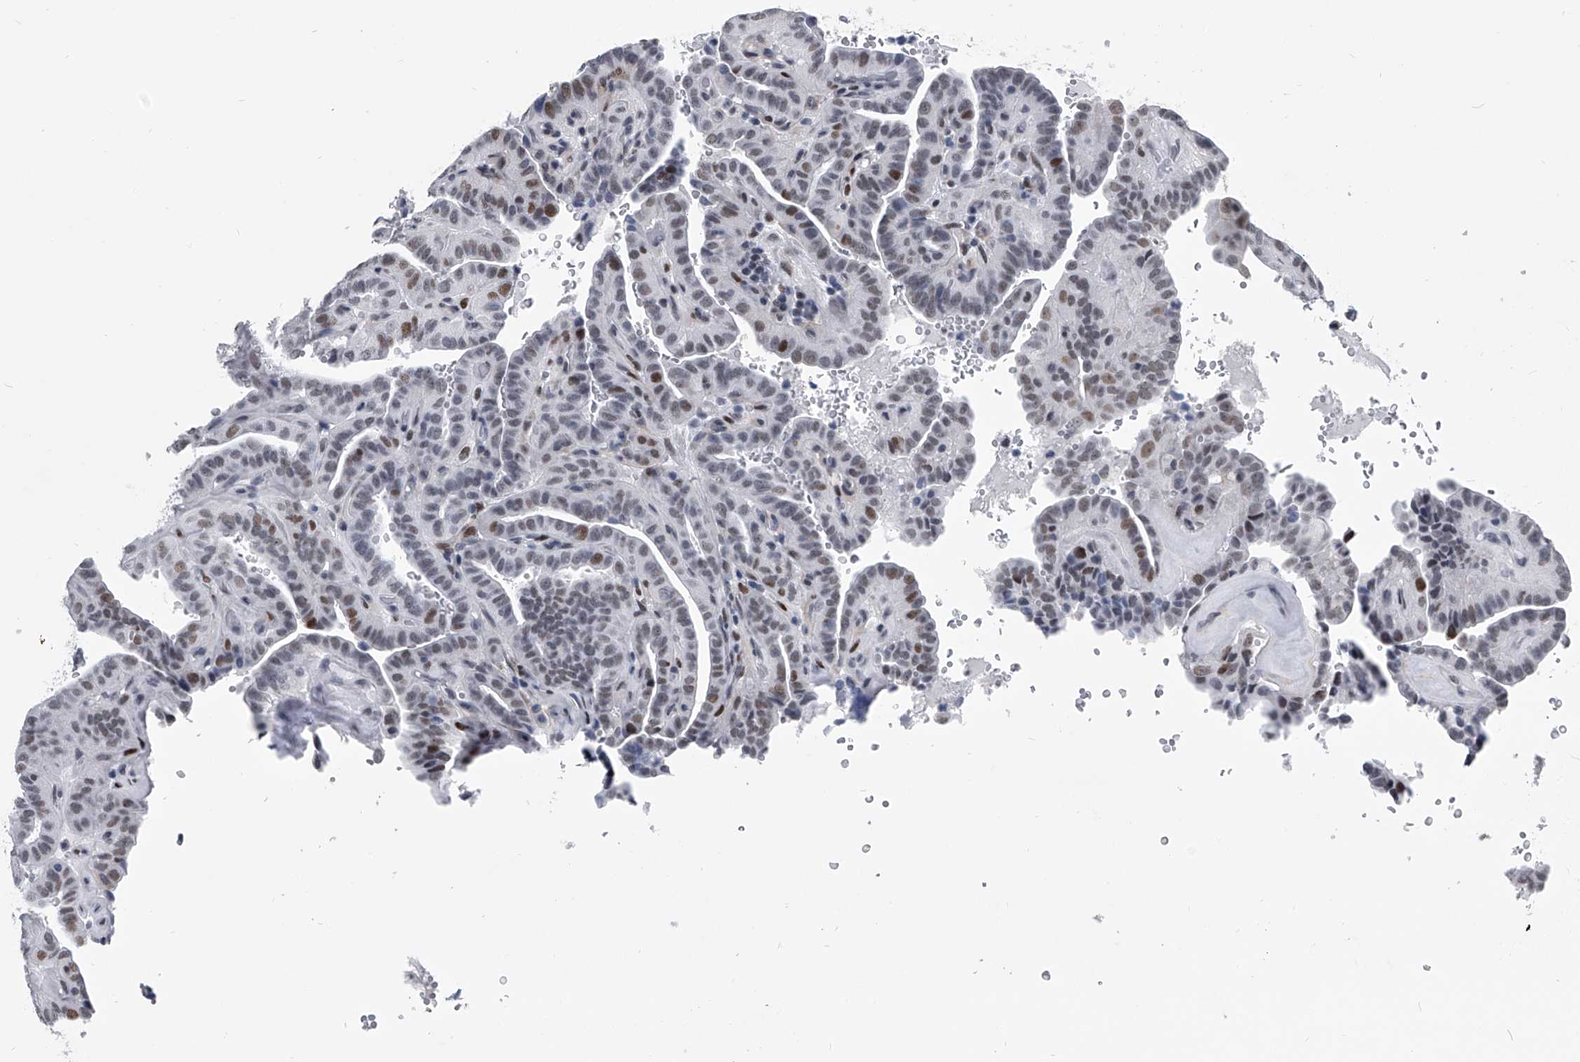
{"staining": {"intensity": "moderate", "quantity": "<25%", "location": "nuclear"}, "tissue": "thyroid cancer", "cell_type": "Tumor cells", "image_type": "cancer", "snomed": [{"axis": "morphology", "description": "Papillary adenocarcinoma, NOS"}, {"axis": "topography", "description": "Thyroid gland"}], "caption": "A brown stain highlights moderate nuclear positivity of a protein in thyroid cancer (papillary adenocarcinoma) tumor cells.", "gene": "CMTR1", "patient": {"sex": "male", "age": 77}}